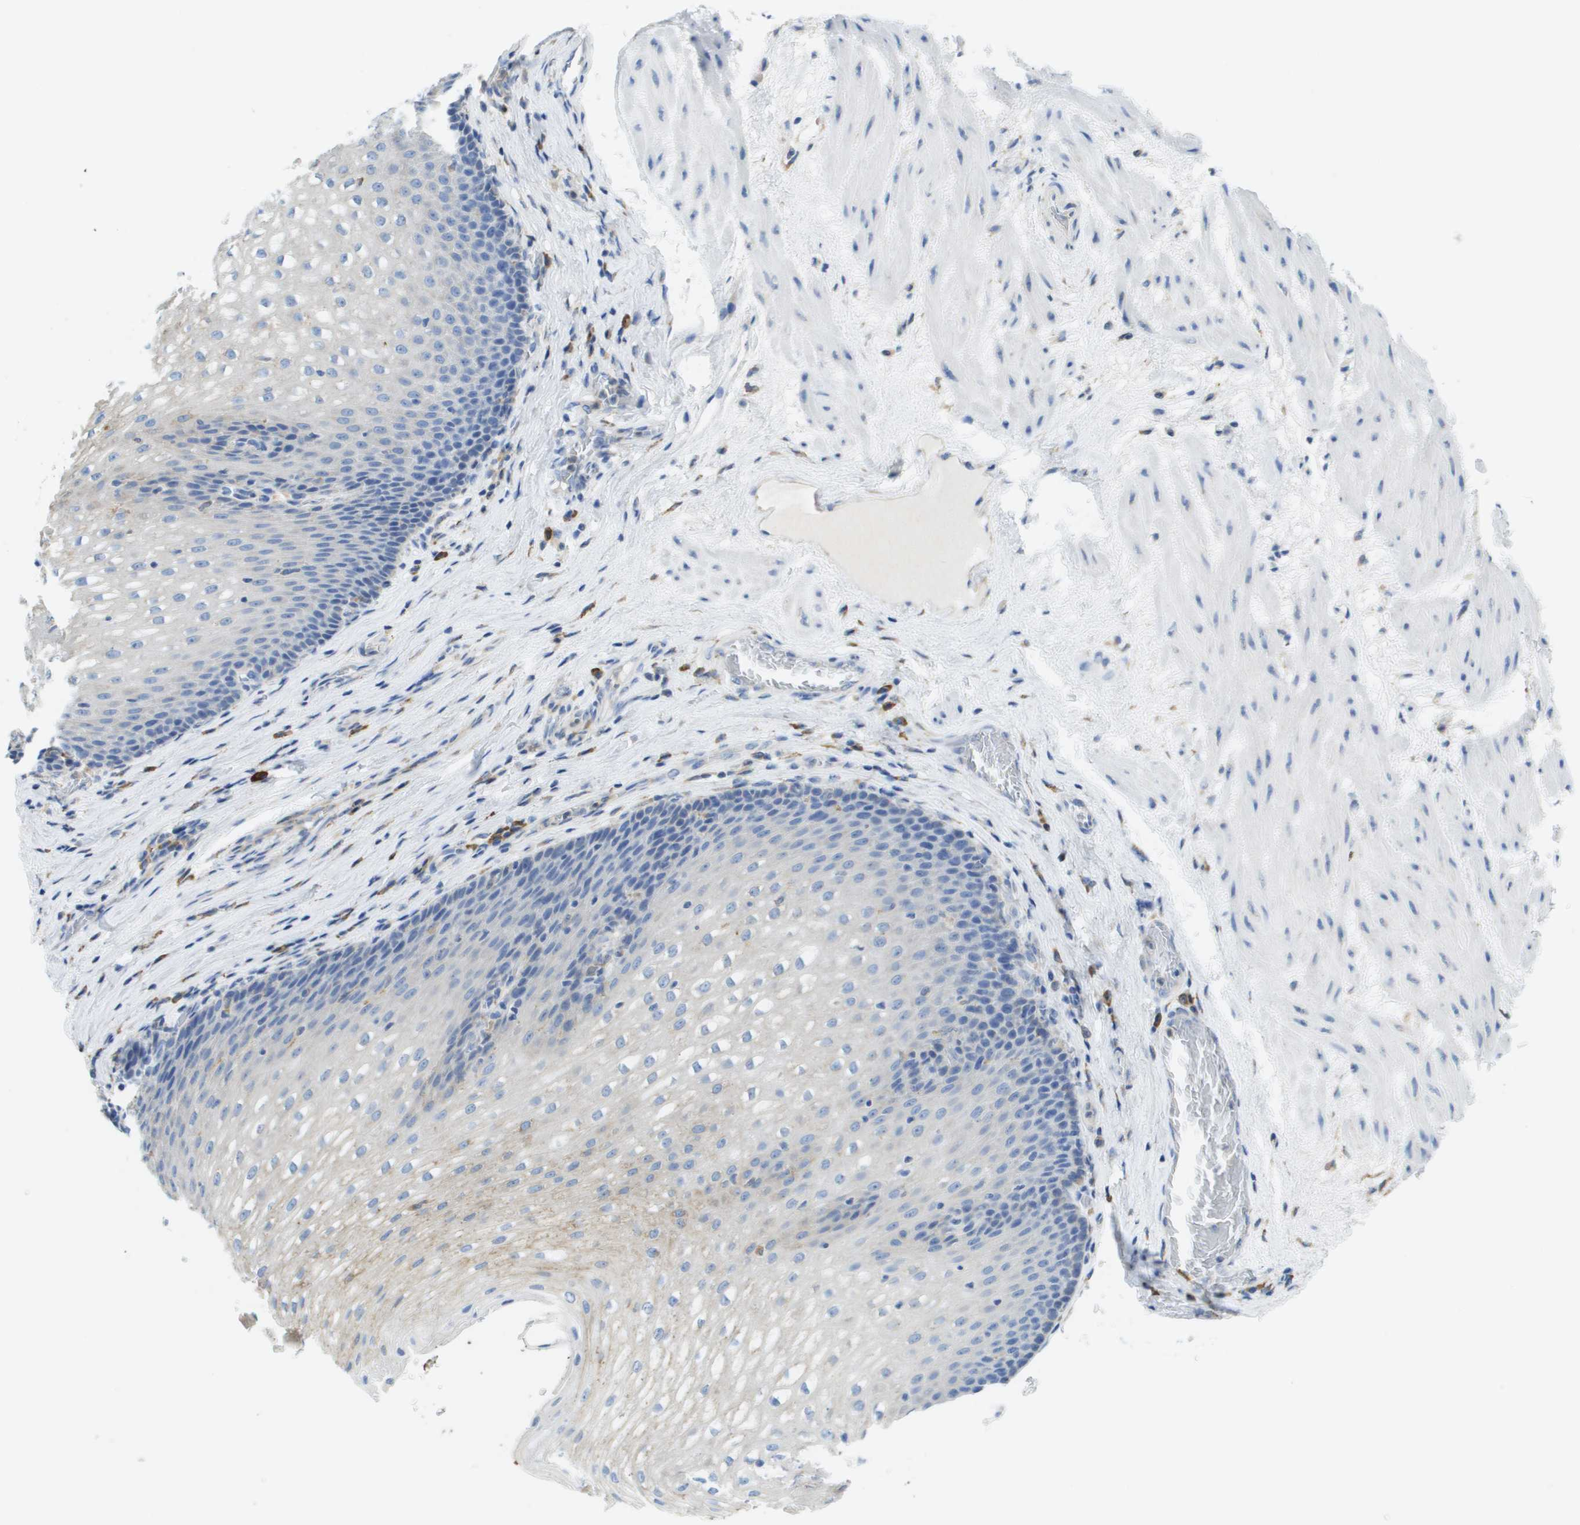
{"staining": {"intensity": "negative", "quantity": "none", "location": "none"}, "tissue": "esophagus", "cell_type": "Squamous epithelial cells", "image_type": "normal", "snomed": [{"axis": "morphology", "description": "Normal tissue, NOS"}, {"axis": "topography", "description": "Esophagus"}], "caption": "High magnification brightfield microscopy of benign esophagus stained with DAB (brown) and counterstained with hematoxylin (blue): squamous epithelial cells show no significant positivity.", "gene": "SDR42E1", "patient": {"sex": "male", "age": 48}}